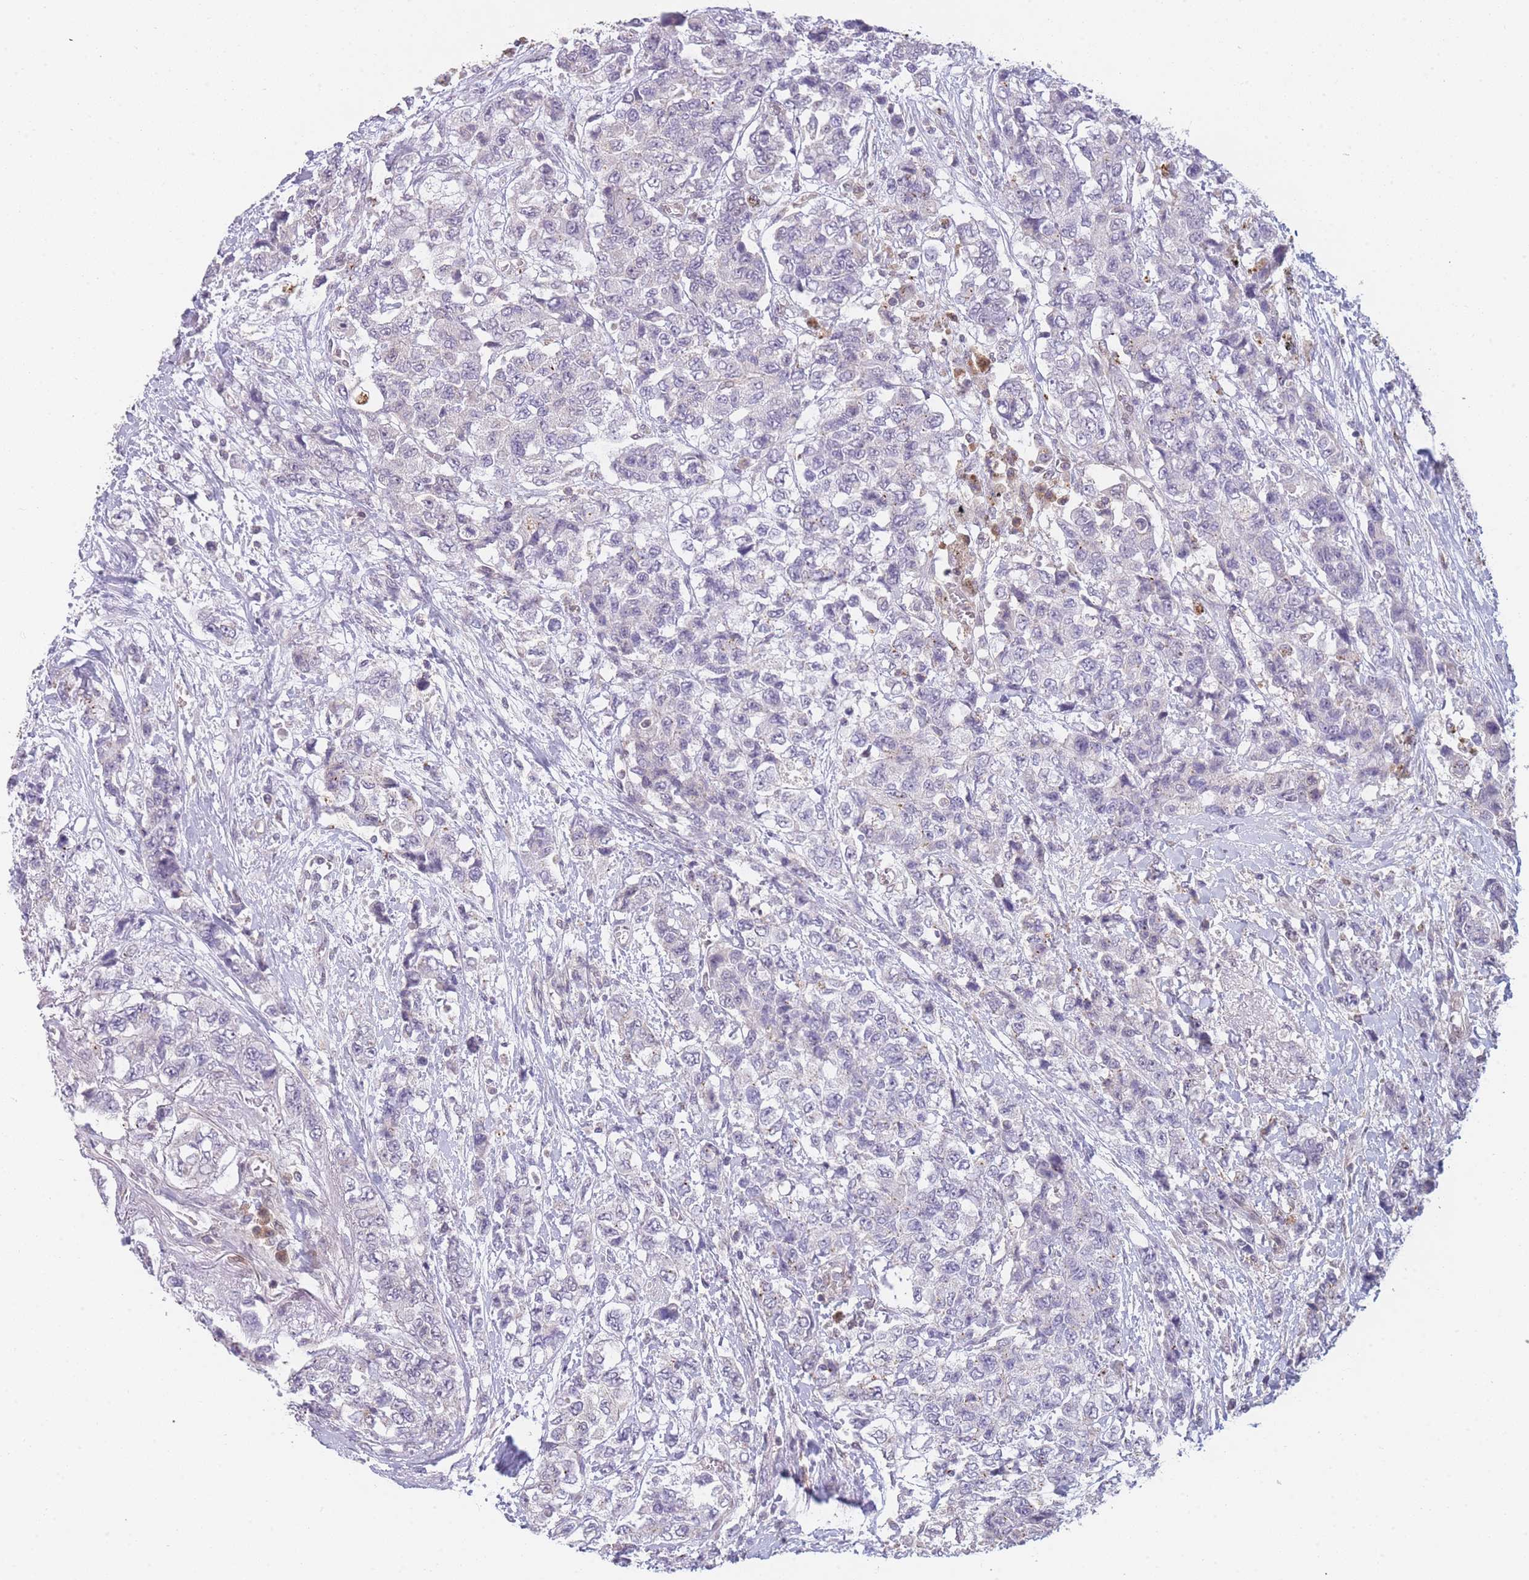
{"staining": {"intensity": "negative", "quantity": "none", "location": "none"}, "tissue": "urothelial cancer", "cell_type": "Tumor cells", "image_type": "cancer", "snomed": [{"axis": "morphology", "description": "Urothelial carcinoma, High grade"}, {"axis": "topography", "description": "Urinary bladder"}], "caption": "There is no significant staining in tumor cells of urothelial cancer. The staining is performed using DAB (3,3'-diaminobenzidine) brown chromogen with nuclei counter-stained in using hematoxylin.", "gene": "MRI1", "patient": {"sex": "female", "age": 78}}